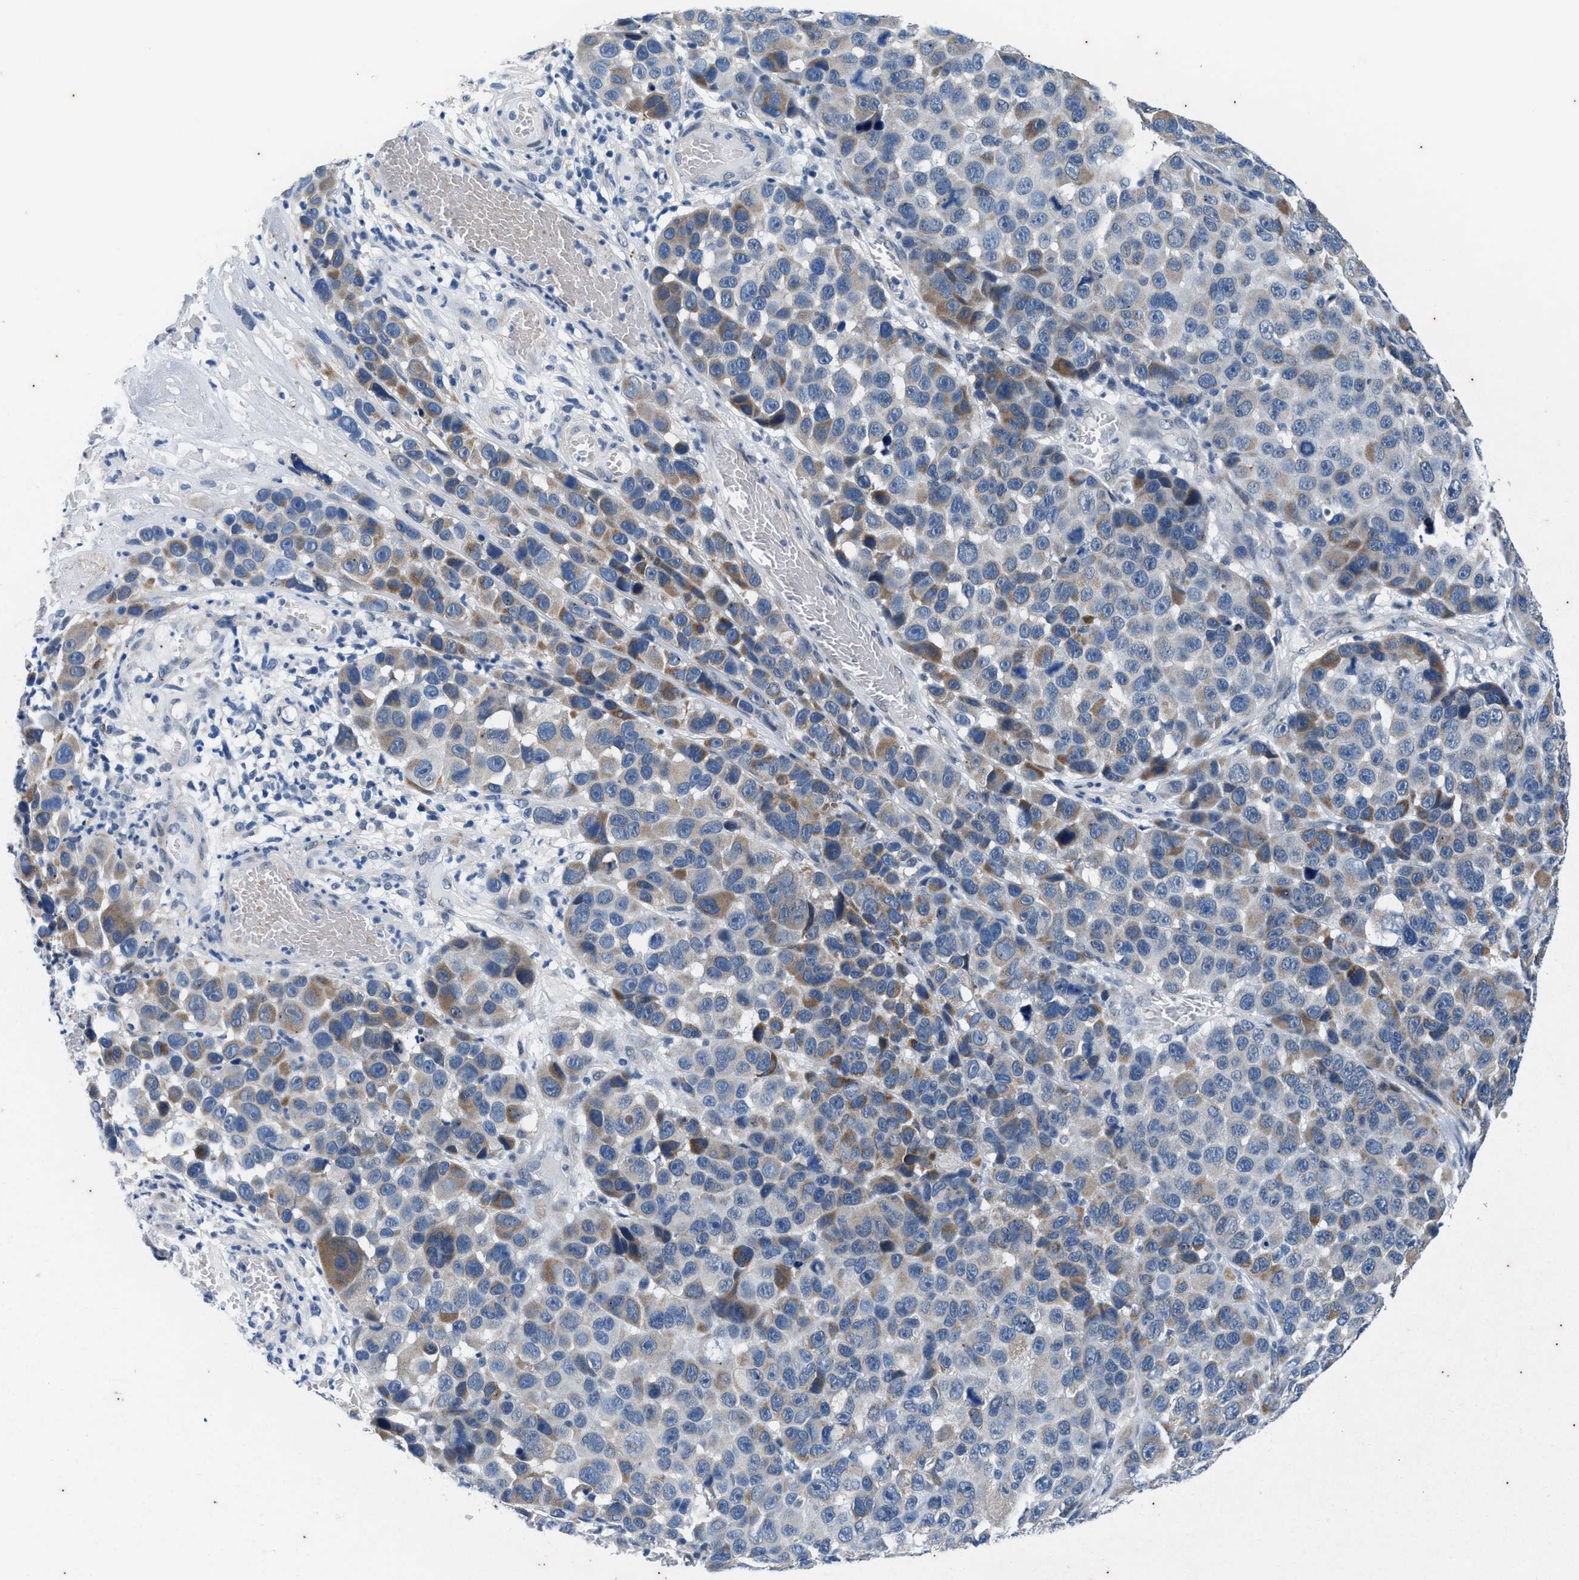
{"staining": {"intensity": "moderate", "quantity": "25%-75%", "location": "cytoplasmic/membranous"}, "tissue": "melanoma", "cell_type": "Tumor cells", "image_type": "cancer", "snomed": [{"axis": "morphology", "description": "Malignant melanoma, NOS"}, {"axis": "topography", "description": "Skin"}], "caption": "Moderate cytoplasmic/membranous staining is seen in approximately 25%-75% of tumor cells in malignant melanoma. Using DAB (brown) and hematoxylin (blue) stains, captured at high magnification using brightfield microscopy.", "gene": "KIF24", "patient": {"sex": "male", "age": 53}}